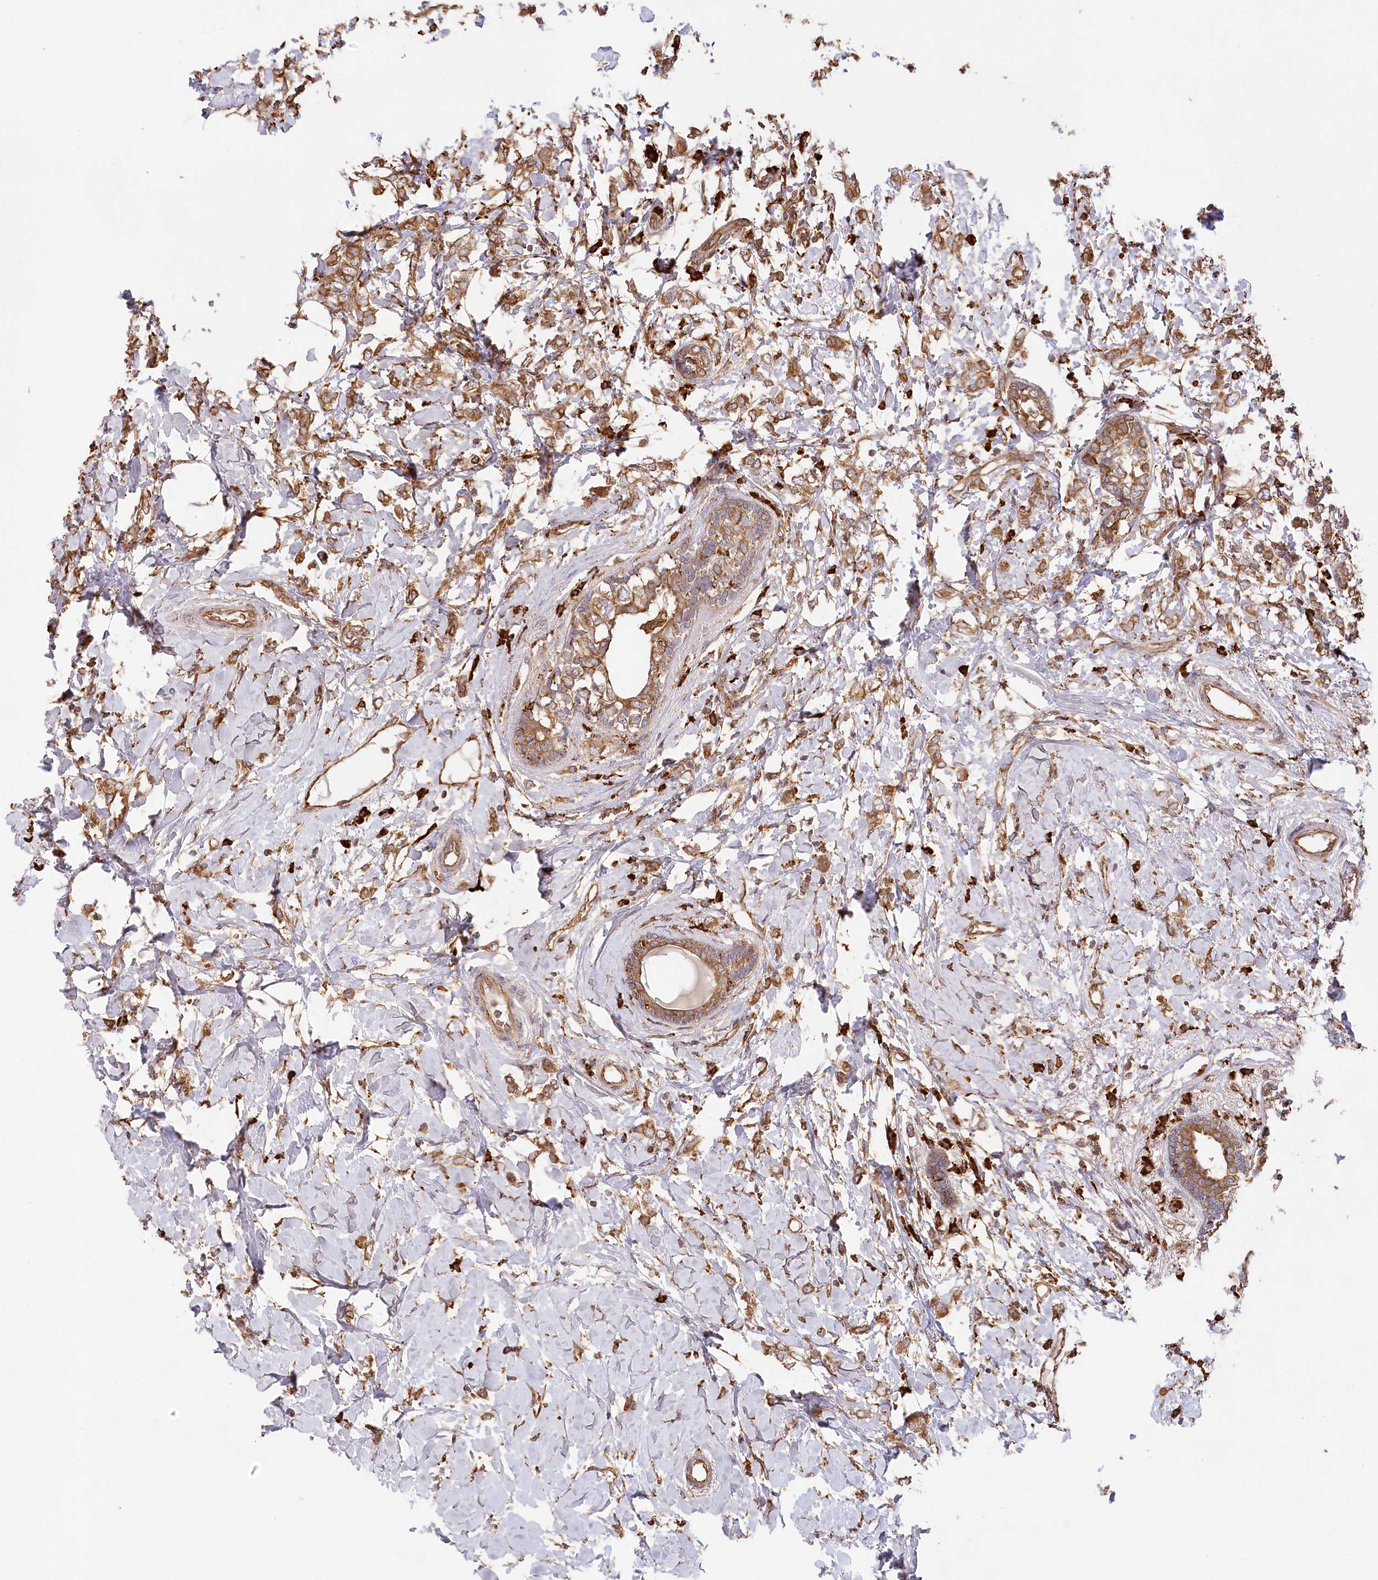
{"staining": {"intensity": "moderate", "quantity": ">75%", "location": "cytoplasmic/membranous"}, "tissue": "breast cancer", "cell_type": "Tumor cells", "image_type": "cancer", "snomed": [{"axis": "morphology", "description": "Normal tissue, NOS"}, {"axis": "morphology", "description": "Lobular carcinoma"}, {"axis": "topography", "description": "Breast"}], "caption": "Breast cancer was stained to show a protein in brown. There is medium levels of moderate cytoplasmic/membranous expression in about >75% of tumor cells.", "gene": "ACAP2", "patient": {"sex": "female", "age": 47}}